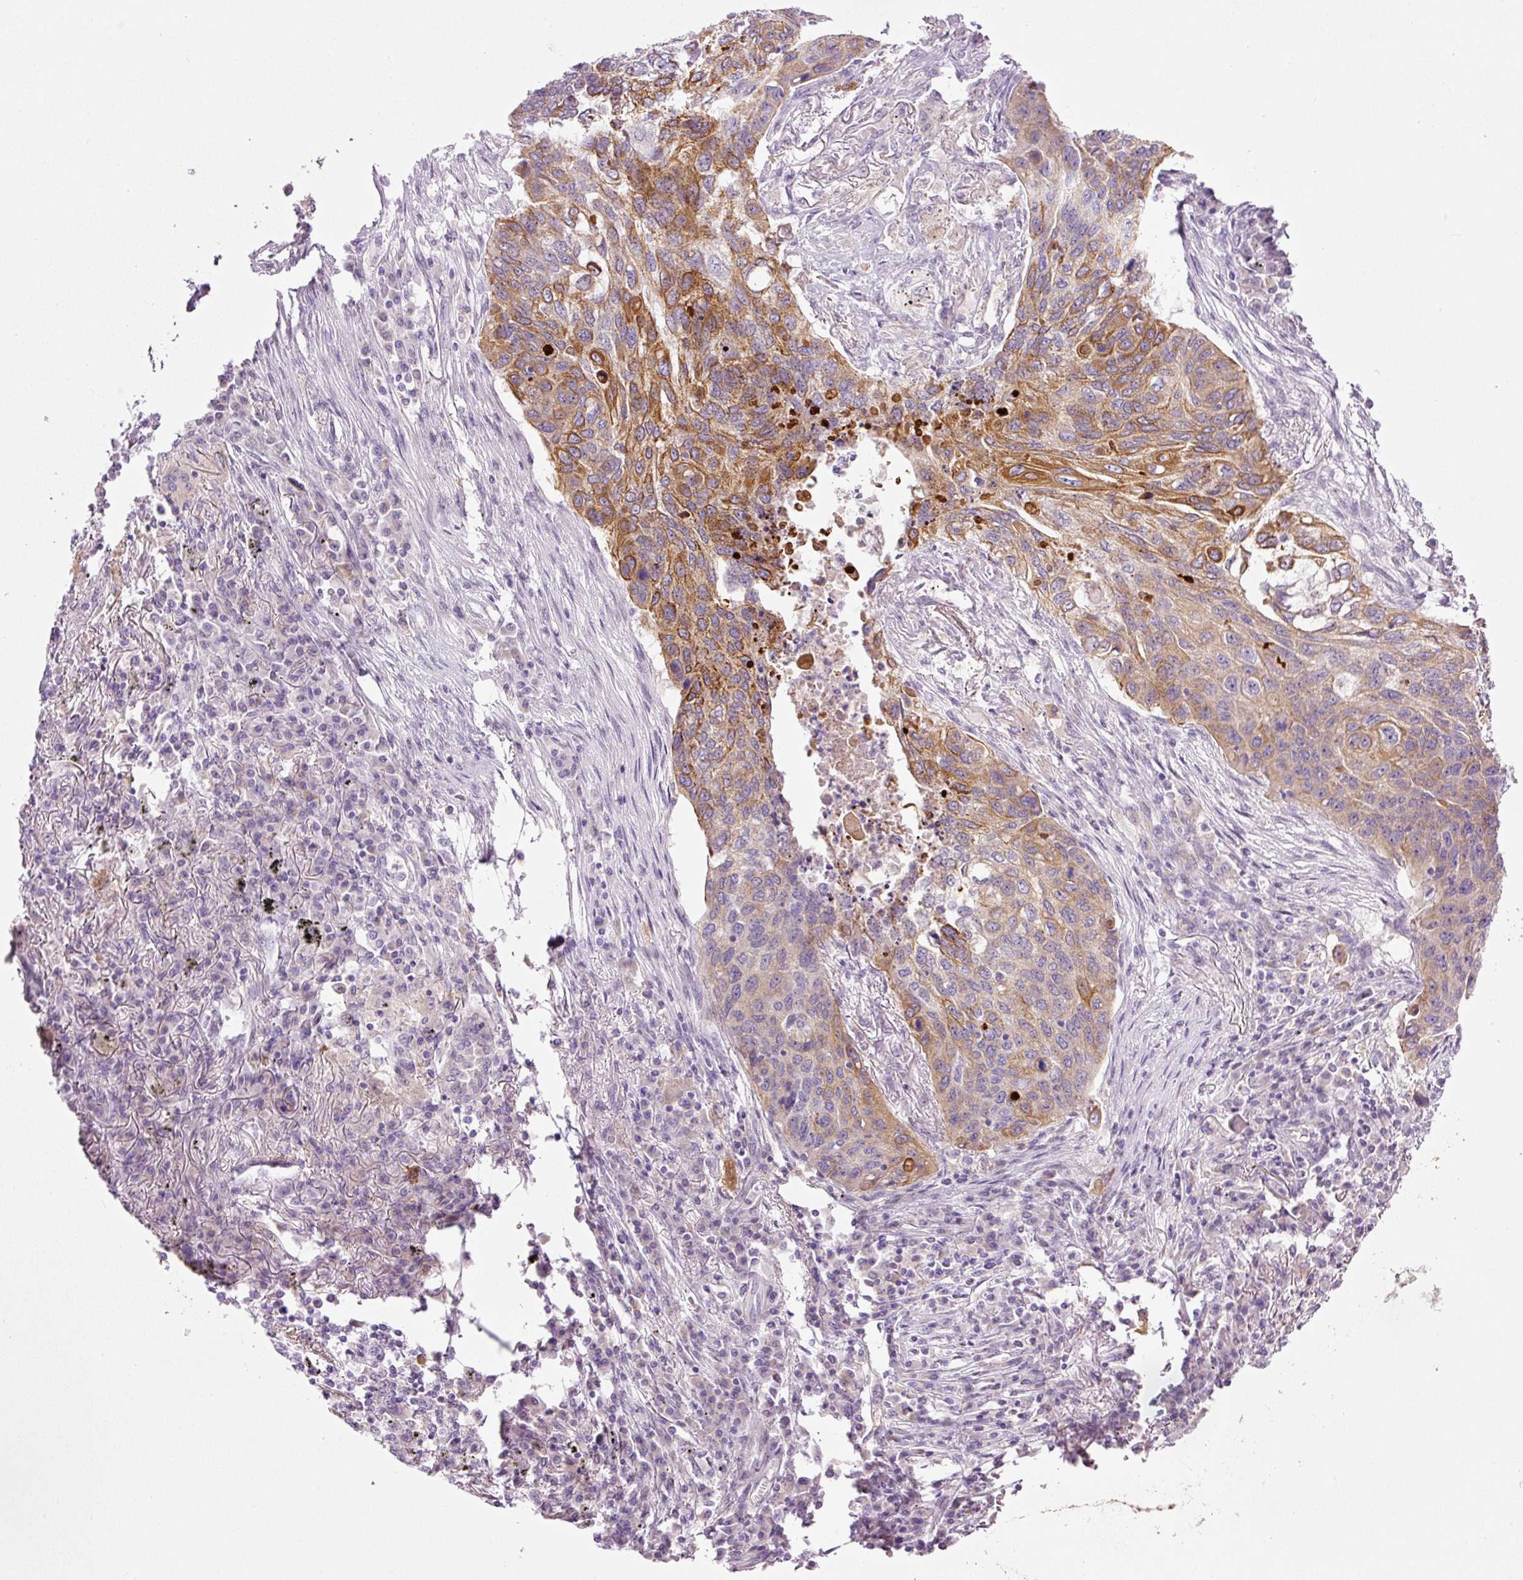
{"staining": {"intensity": "moderate", "quantity": ">75%", "location": "cytoplasmic/membranous"}, "tissue": "lung cancer", "cell_type": "Tumor cells", "image_type": "cancer", "snomed": [{"axis": "morphology", "description": "Squamous cell carcinoma, NOS"}, {"axis": "topography", "description": "Lung"}], "caption": "Tumor cells exhibit medium levels of moderate cytoplasmic/membranous staining in about >75% of cells in lung cancer (squamous cell carcinoma).", "gene": "SRC", "patient": {"sex": "female", "age": 63}}